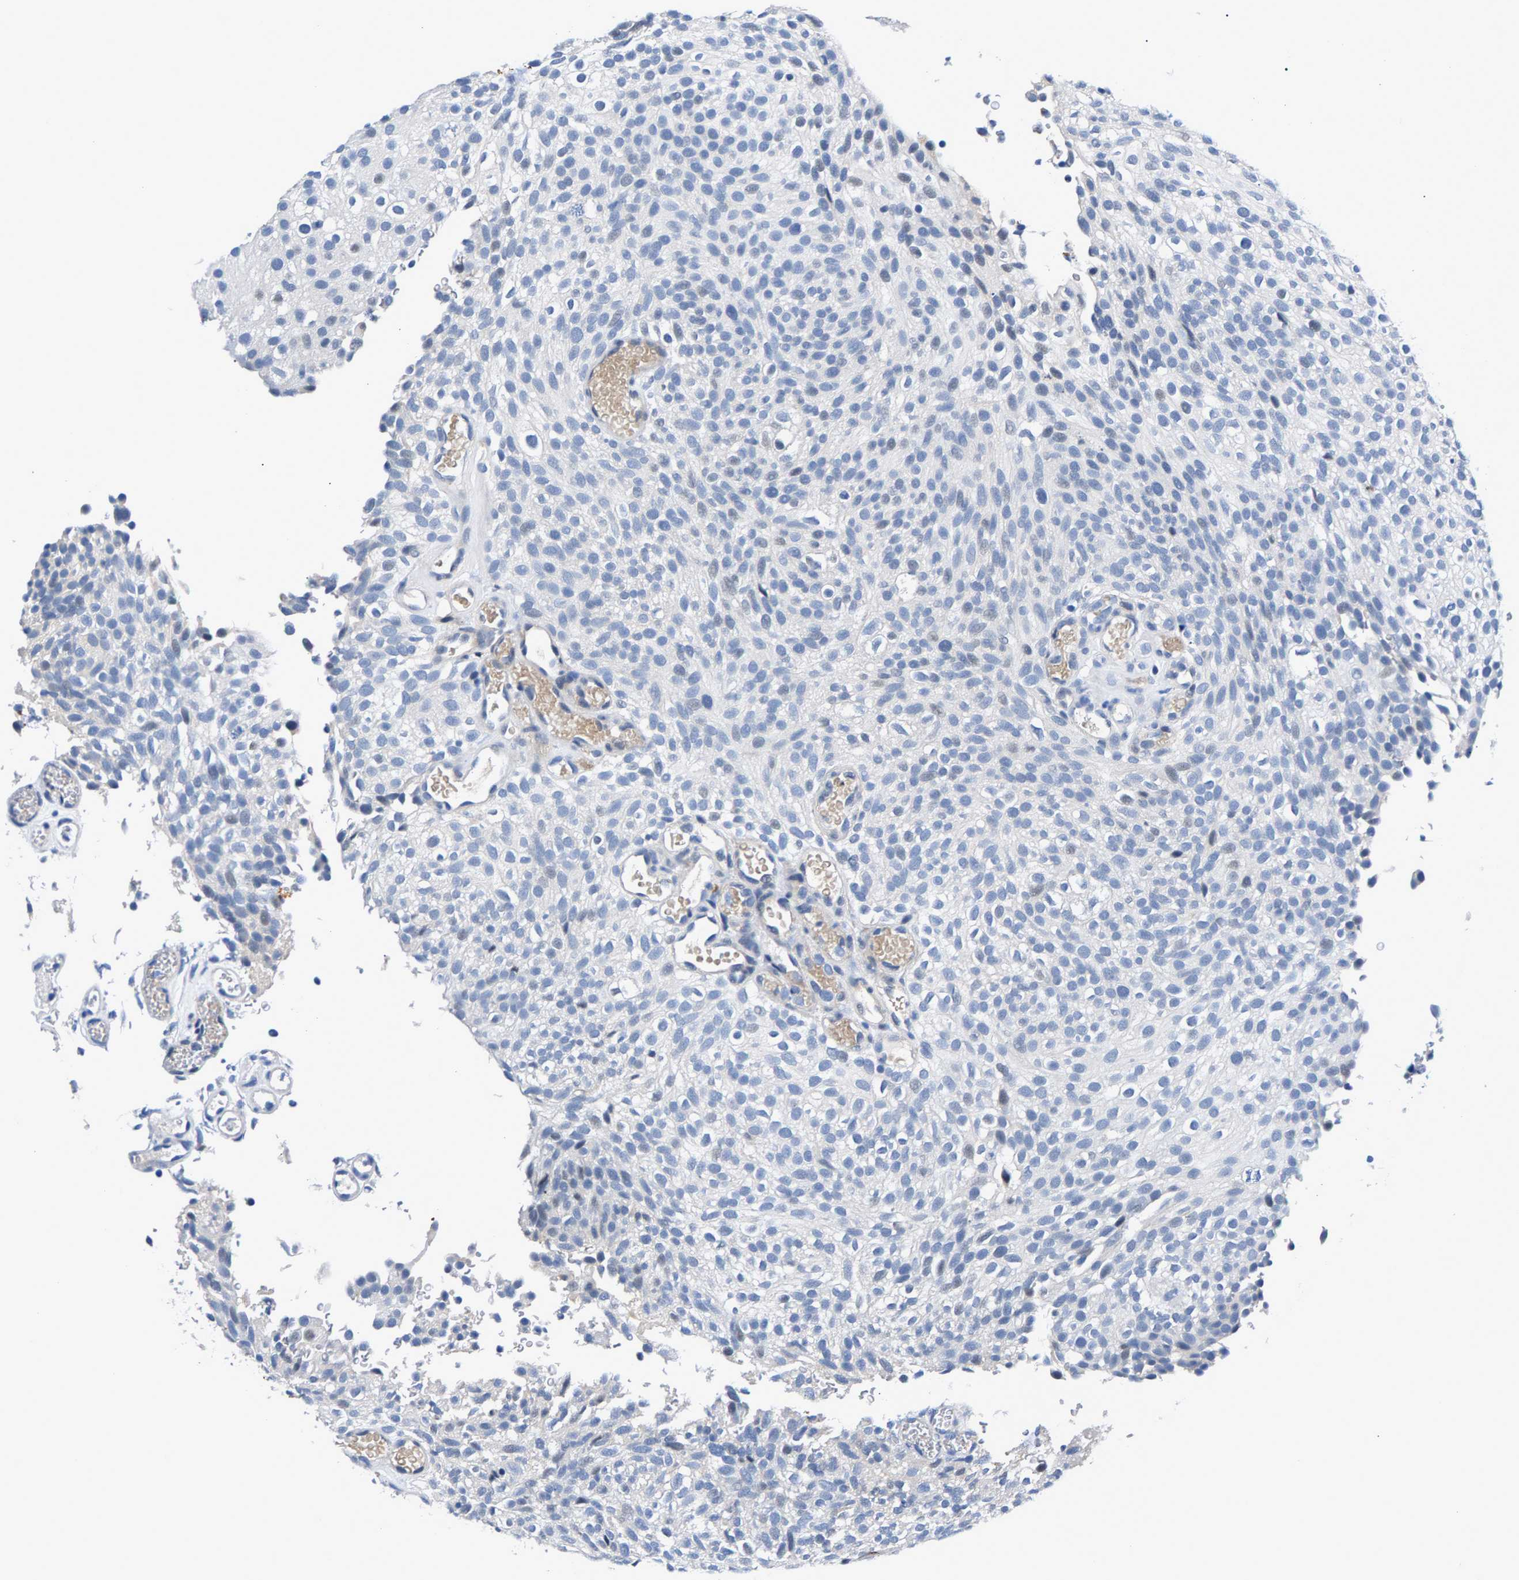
{"staining": {"intensity": "negative", "quantity": "none", "location": "none"}, "tissue": "urothelial cancer", "cell_type": "Tumor cells", "image_type": "cancer", "snomed": [{"axis": "morphology", "description": "Urothelial carcinoma, Low grade"}, {"axis": "topography", "description": "Urinary bladder"}], "caption": "Tumor cells show no significant protein expression in urothelial carcinoma (low-grade).", "gene": "P2RY4", "patient": {"sex": "male", "age": 78}}